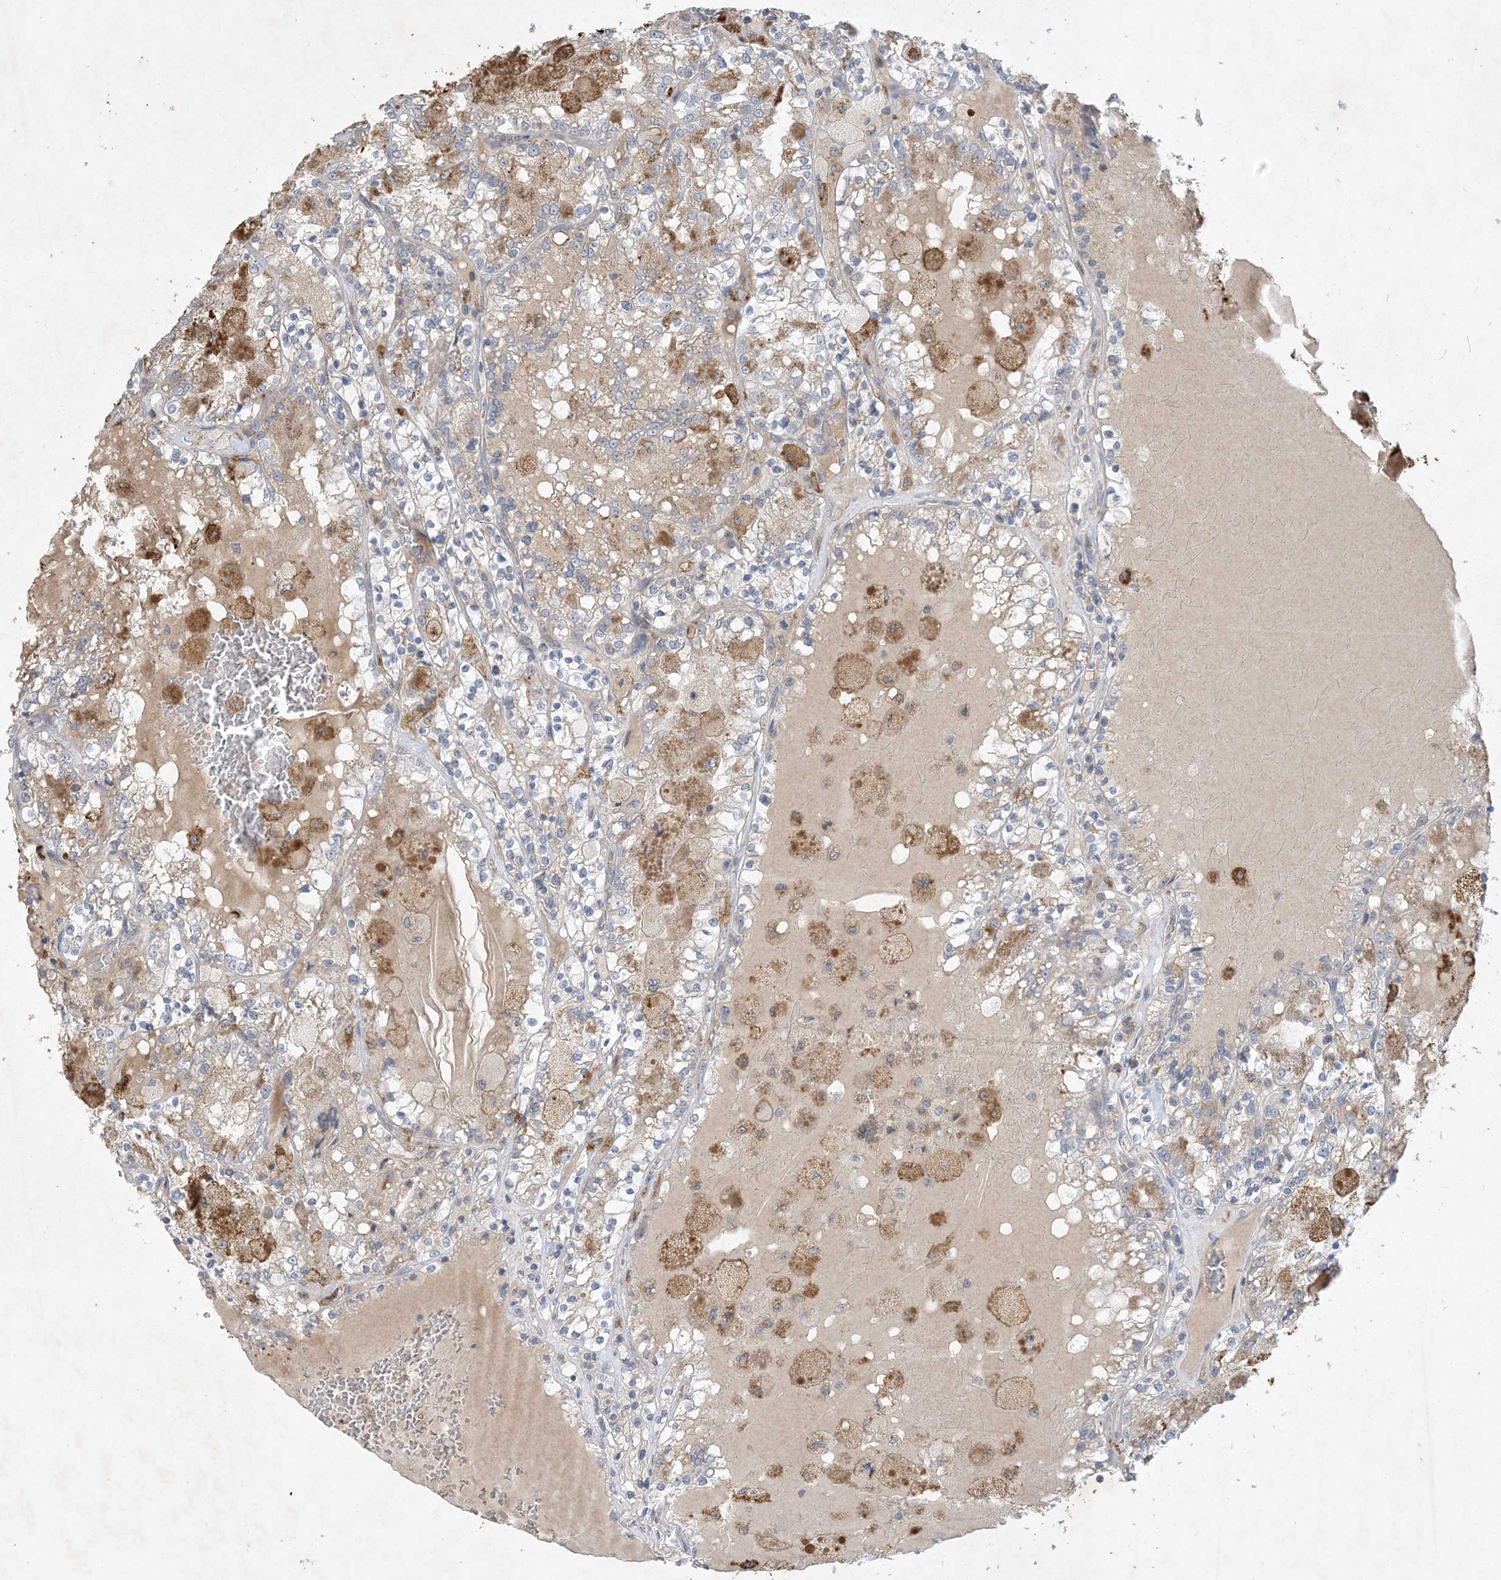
{"staining": {"intensity": "weak", "quantity": "<25%", "location": "cytoplasmic/membranous"}, "tissue": "renal cancer", "cell_type": "Tumor cells", "image_type": "cancer", "snomed": [{"axis": "morphology", "description": "Adenocarcinoma, NOS"}, {"axis": "topography", "description": "Kidney"}], "caption": "DAB (3,3'-diaminobenzidine) immunohistochemical staining of renal cancer (adenocarcinoma) displays no significant staining in tumor cells.", "gene": "MRPS18A", "patient": {"sex": "female", "age": 56}}